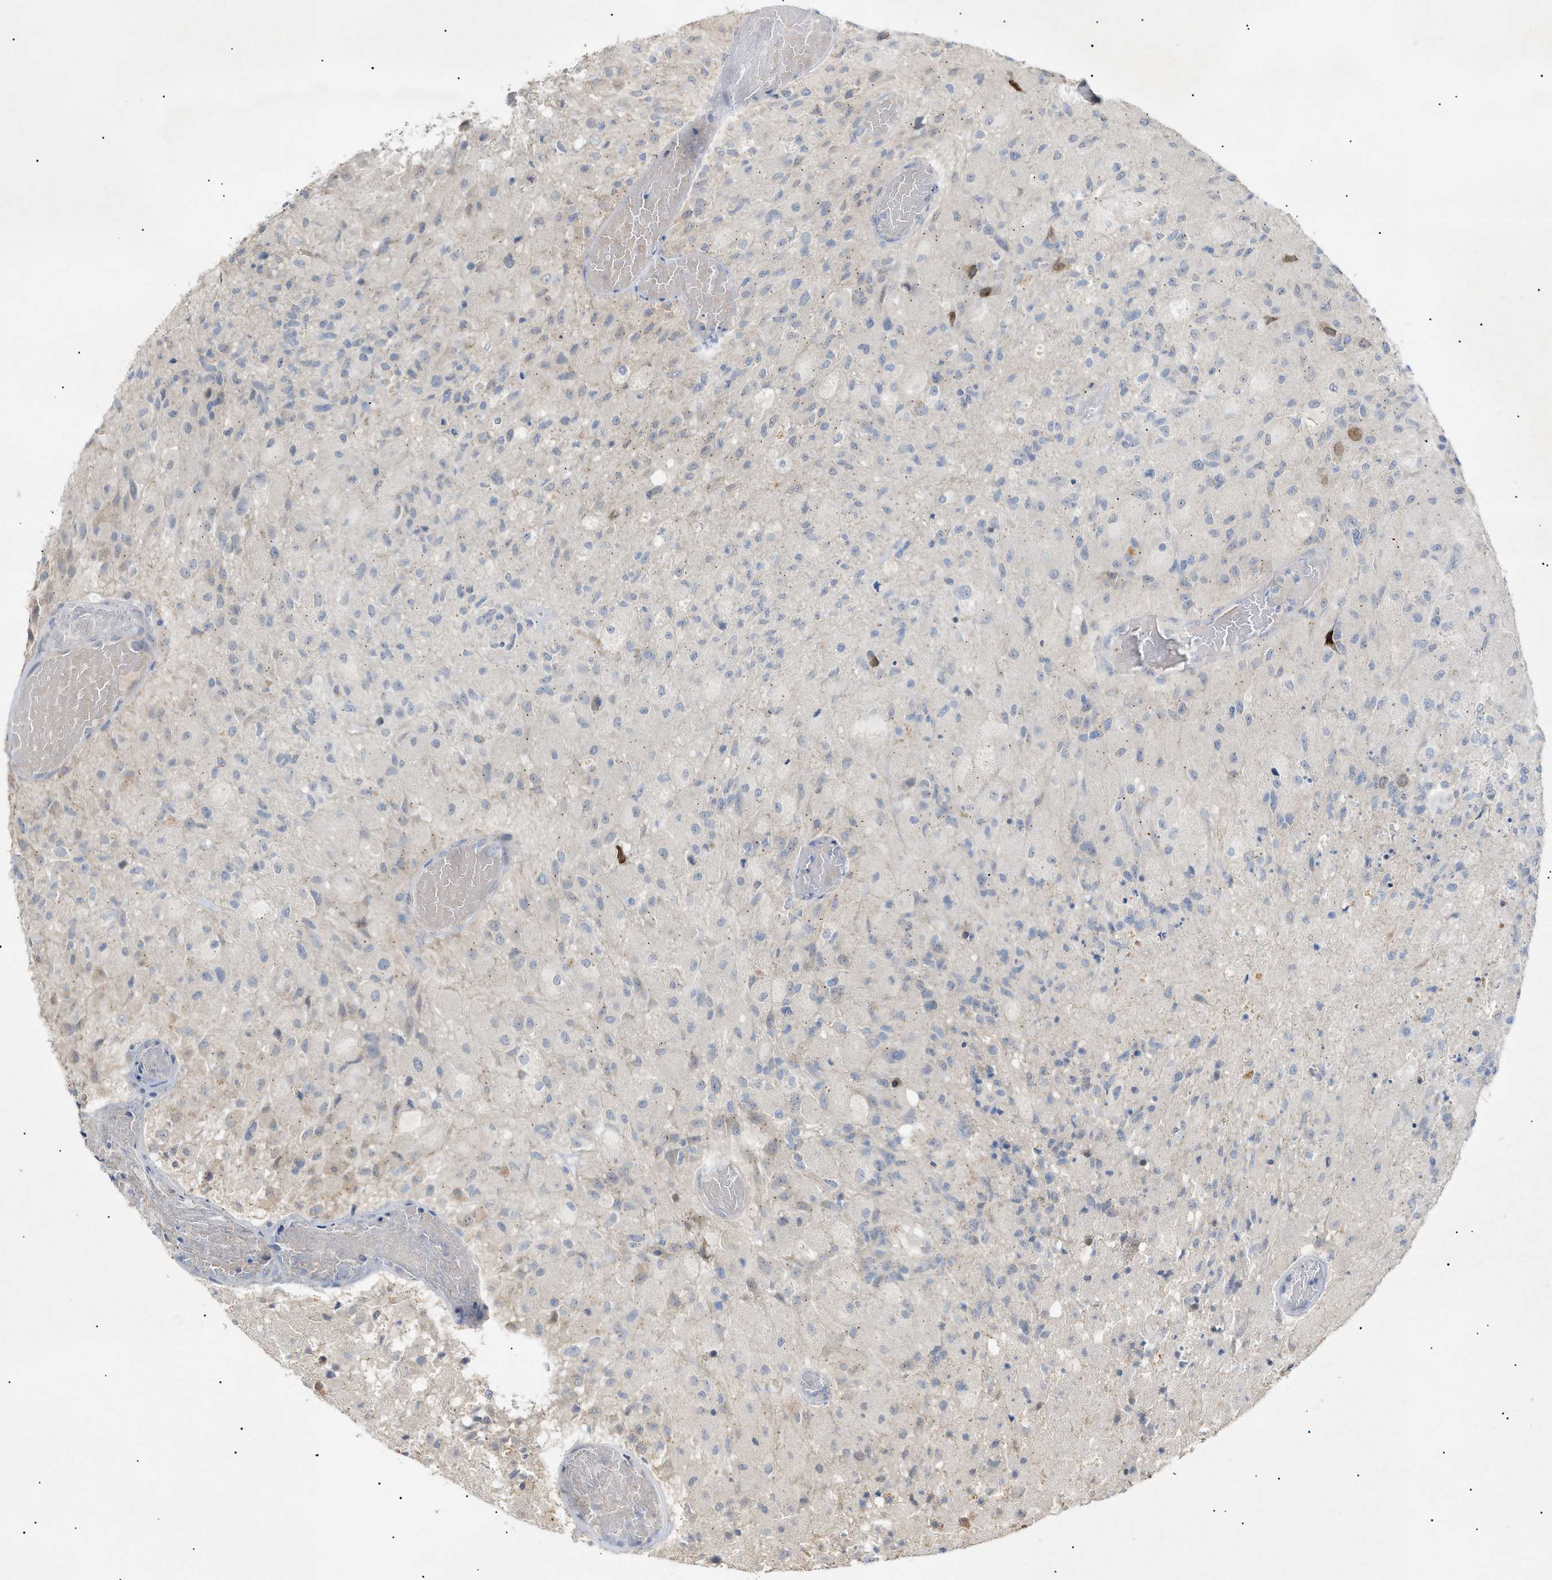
{"staining": {"intensity": "negative", "quantity": "none", "location": "none"}, "tissue": "glioma", "cell_type": "Tumor cells", "image_type": "cancer", "snomed": [{"axis": "morphology", "description": "Normal tissue, NOS"}, {"axis": "morphology", "description": "Glioma, malignant, High grade"}, {"axis": "topography", "description": "Cerebral cortex"}], "caption": "A high-resolution photomicrograph shows immunohistochemistry (IHC) staining of malignant high-grade glioma, which shows no significant expression in tumor cells.", "gene": "SLC25A31", "patient": {"sex": "male", "age": 77}}